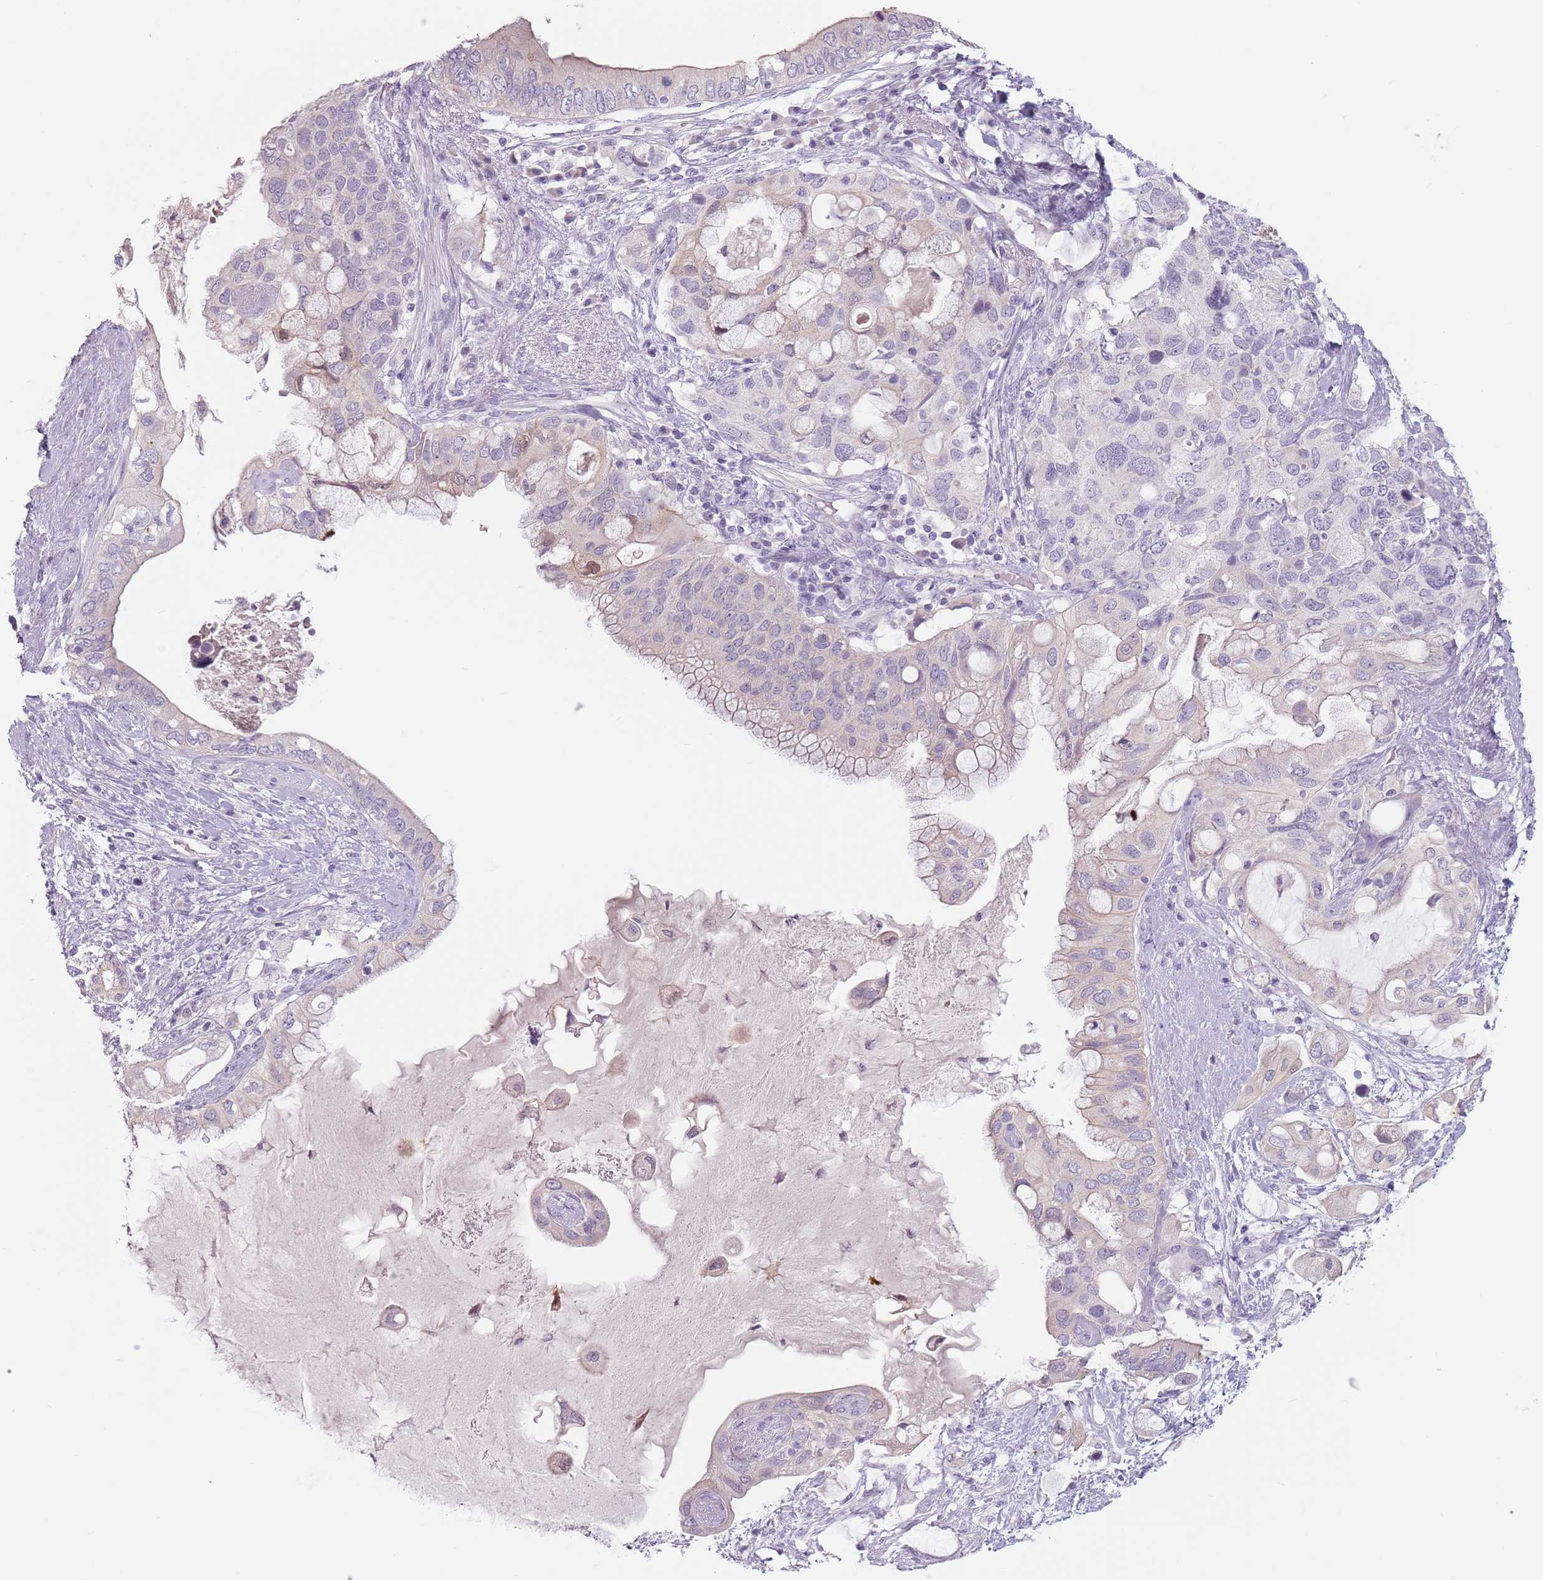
{"staining": {"intensity": "negative", "quantity": "none", "location": "none"}, "tissue": "pancreatic cancer", "cell_type": "Tumor cells", "image_type": "cancer", "snomed": [{"axis": "morphology", "description": "Adenocarcinoma, NOS"}, {"axis": "topography", "description": "Pancreas"}], "caption": "This is an IHC photomicrograph of human pancreatic cancer. There is no staining in tumor cells.", "gene": "CEP19", "patient": {"sex": "female", "age": 56}}